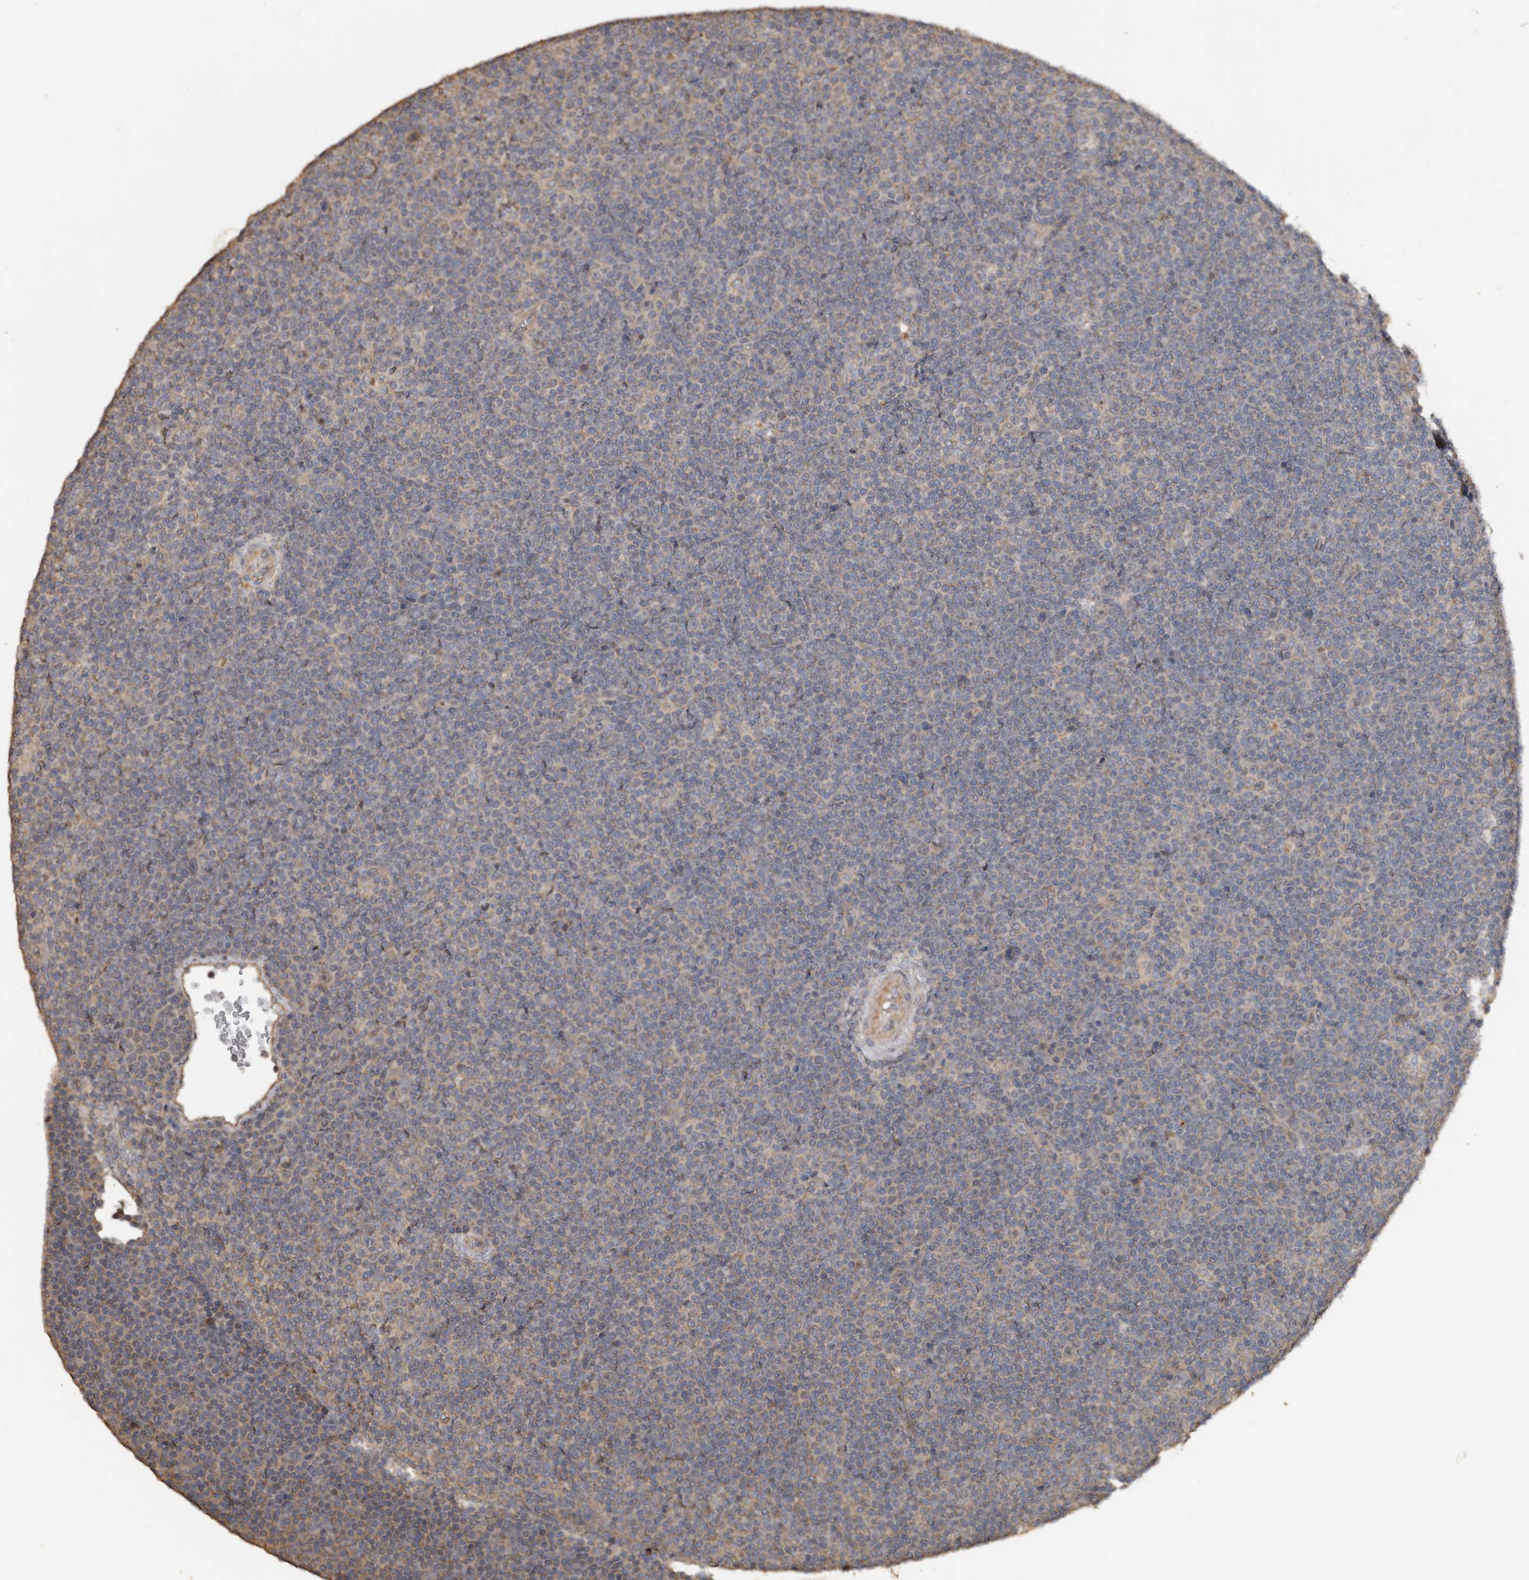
{"staining": {"intensity": "weak", "quantity": "<25%", "location": "cytoplasmic/membranous"}, "tissue": "lymphoma", "cell_type": "Tumor cells", "image_type": "cancer", "snomed": [{"axis": "morphology", "description": "Malignant lymphoma, non-Hodgkin's type, Low grade"}, {"axis": "topography", "description": "Lymph node"}], "caption": "IHC image of neoplastic tissue: malignant lymphoma, non-Hodgkin's type (low-grade) stained with DAB (3,3'-diaminobenzidine) demonstrates no significant protein expression in tumor cells. (Stains: DAB immunohistochemistry with hematoxylin counter stain, Microscopy: brightfield microscopy at high magnification).", "gene": "HYAL4", "patient": {"sex": "female", "age": 67}}